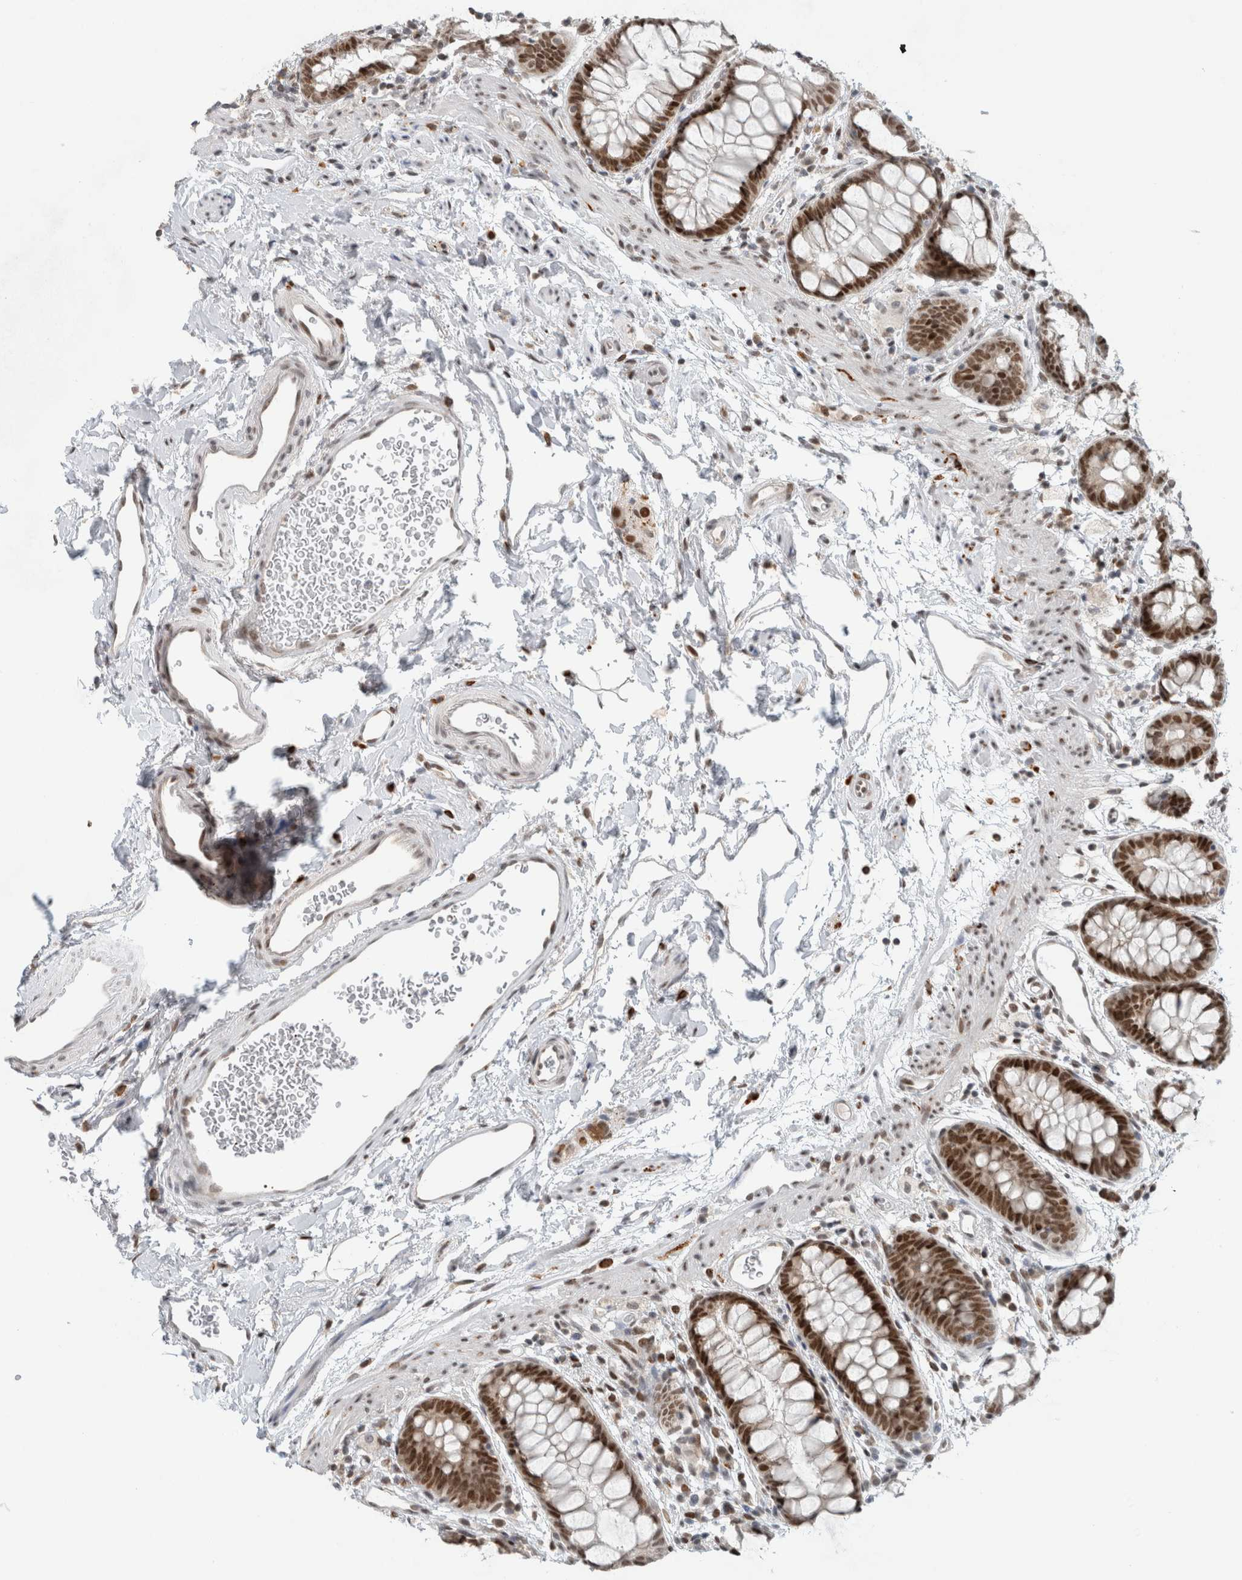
{"staining": {"intensity": "strong", "quantity": ">75%", "location": "cytoplasmic/membranous,nuclear"}, "tissue": "rectum", "cell_type": "Glandular cells", "image_type": "normal", "snomed": [{"axis": "morphology", "description": "Normal tissue, NOS"}, {"axis": "topography", "description": "Rectum"}], "caption": "A brown stain shows strong cytoplasmic/membranous,nuclear expression of a protein in glandular cells of unremarkable rectum. The staining was performed using DAB (3,3'-diaminobenzidine) to visualize the protein expression in brown, while the nuclei were stained in blue with hematoxylin (Magnification: 20x).", "gene": "HNRNPR", "patient": {"sex": "female", "age": 65}}